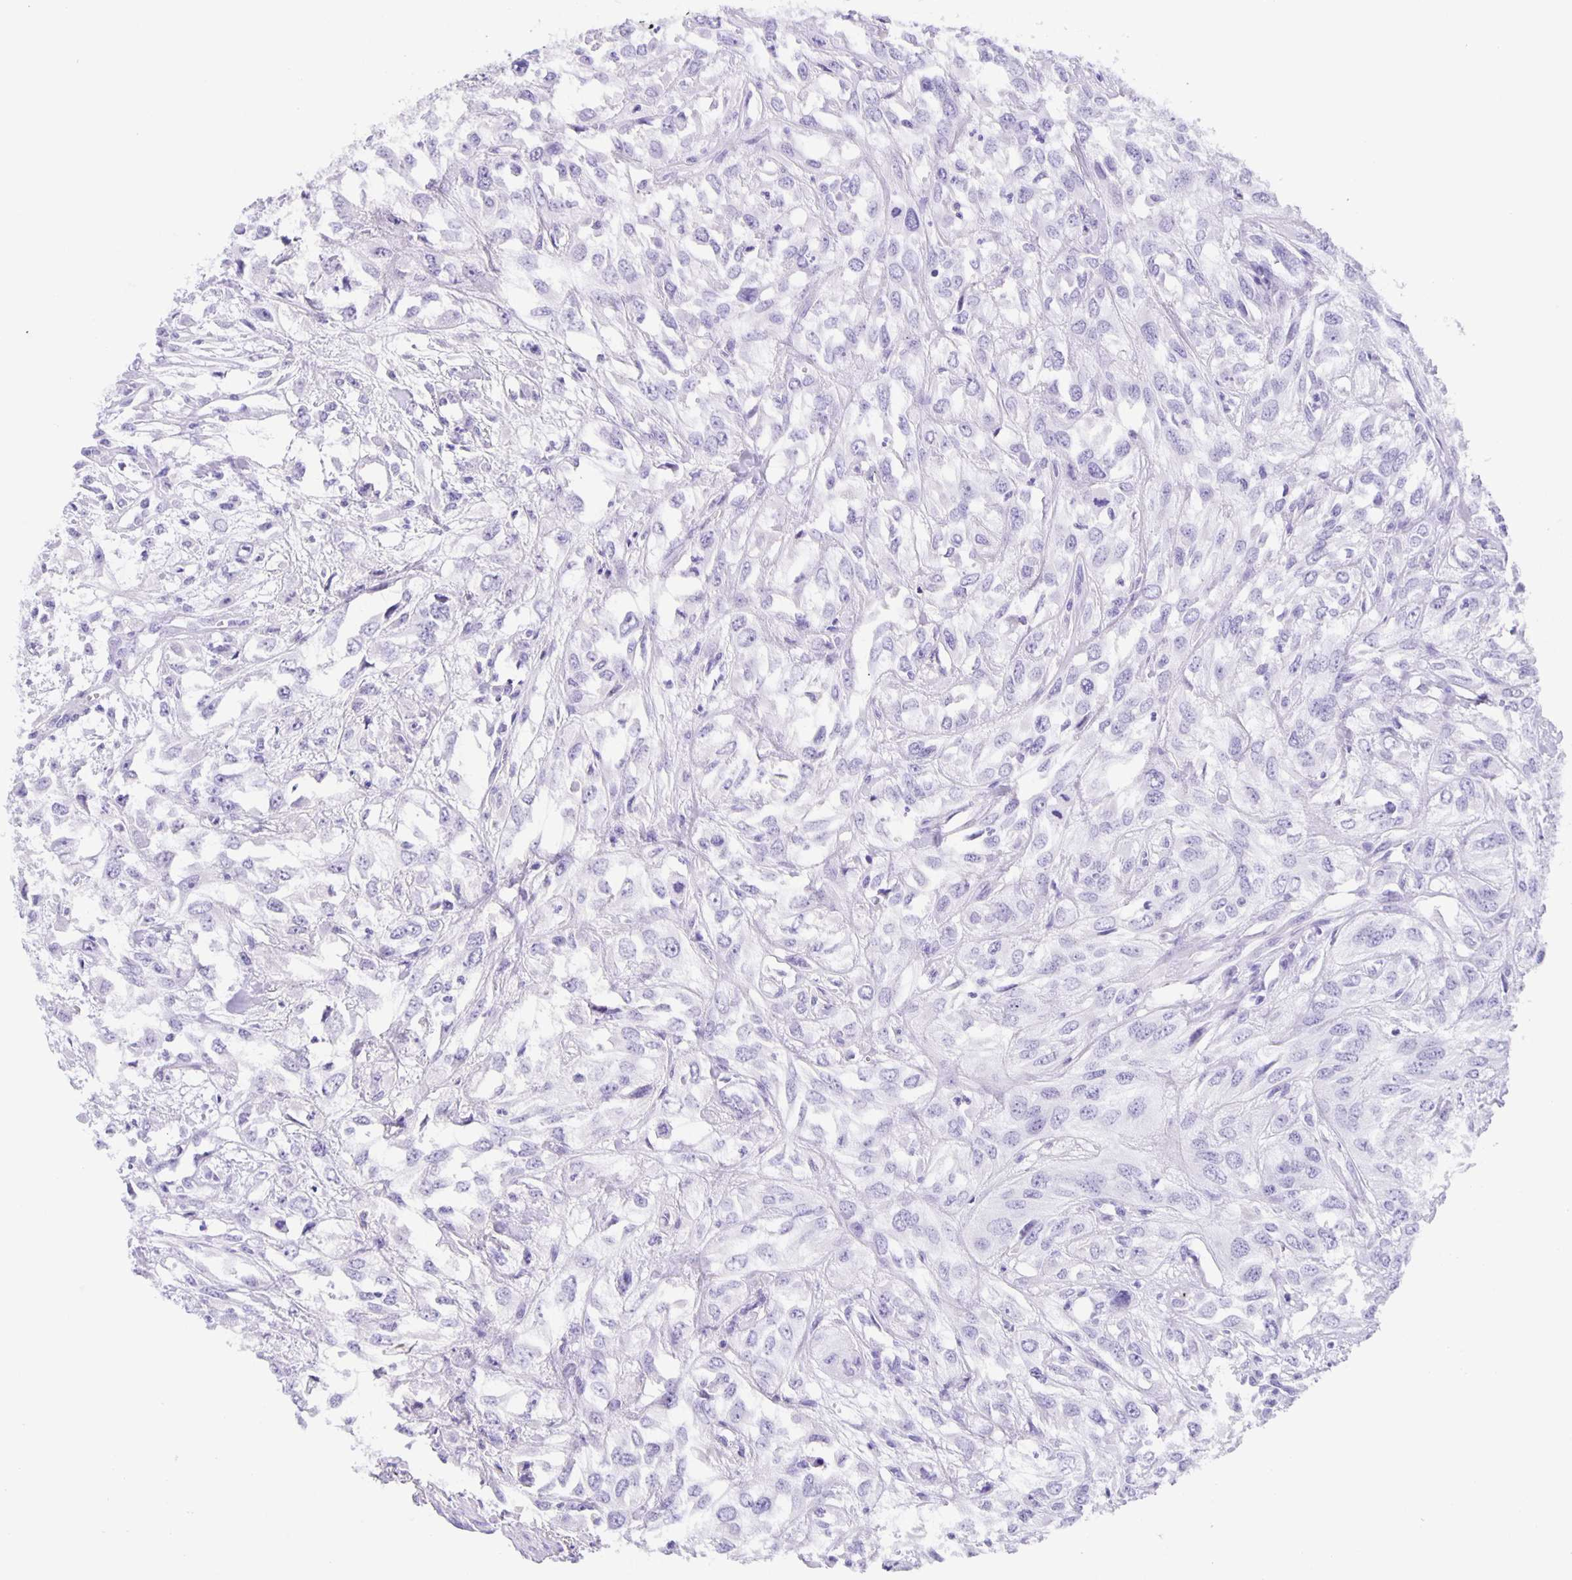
{"staining": {"intensity": "negative", "quantity": "none", "location": "none"}, "tissue": "urothelial cancer", "cell_type": "Tumor cells", "image_type": "cancer", "snomed": [{"axis": "morphology", "description": "Urothelial carcinoma, High grade"}, {"axis": "topography", "description": "Urinary bladder"}], "caption": "Urothelial cancer stained for a protein using immunohistochemistry (IHC) reveals no staining tumor cells.", "gene": "GUCA2A", "patient": {"sex": "male", "age": 67}}